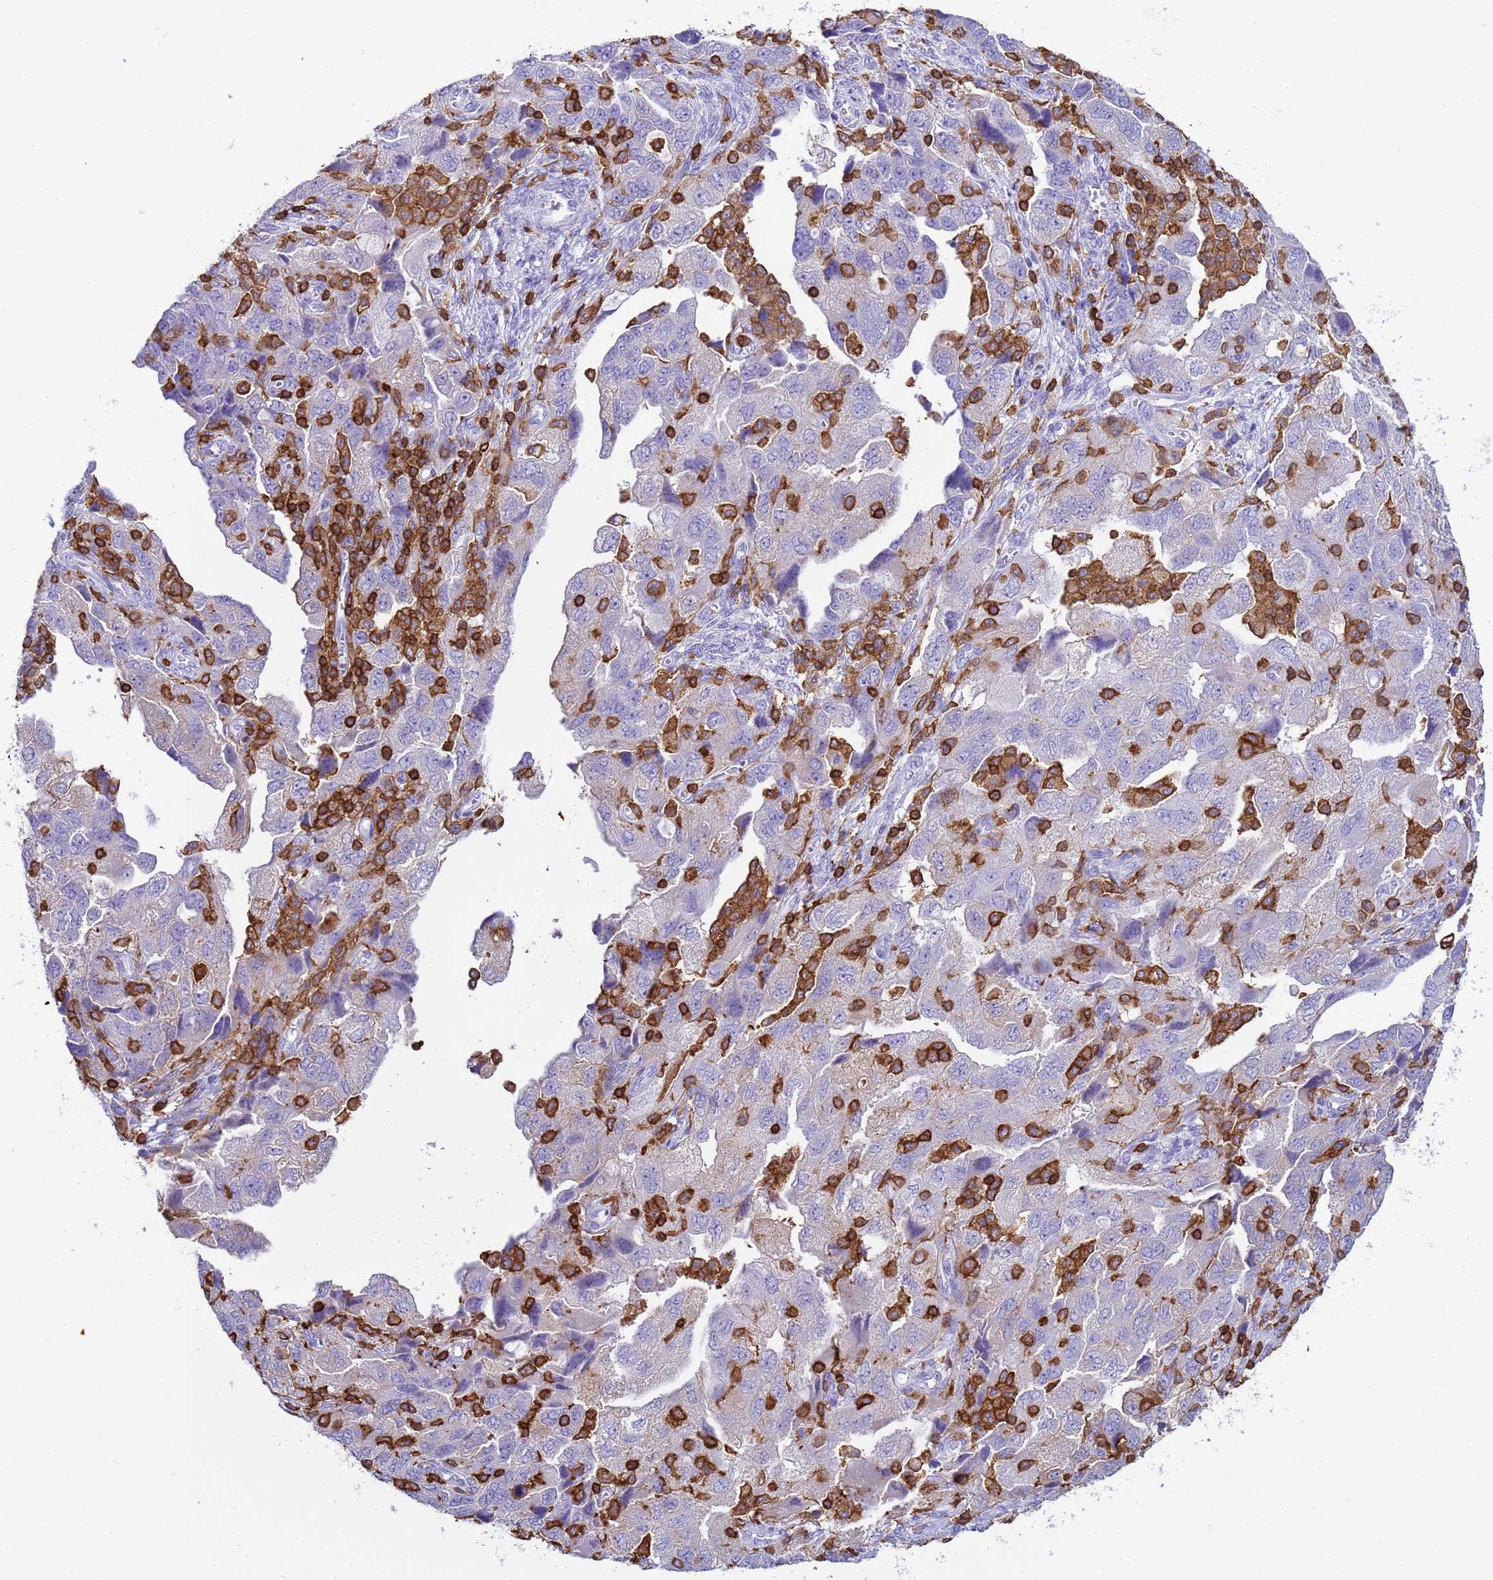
{"staining": {"intensity": "negative", "quantity": "none", "location": "none"}, "tissue": "ovarian cancer", "cell_type": "Tumor cells", "image_type": "cancer", "snomed": [{"axis": "morphology", "description": "Carcinoma, NOS"}, {"axis": "morphology", "description": "Cystadenocarcinoma, serous, NOS"}, {"axis": "topography", "description": "Ovary"}], "caption": "A high-resolution photomicrograph shows immunohistochemistry staining of serous cystadenocarcinoma (ovarian), which exhibits no significant expression in tumor cells.", "gene": "IRF5", "patient": {"sex": "female", "age": 69}}